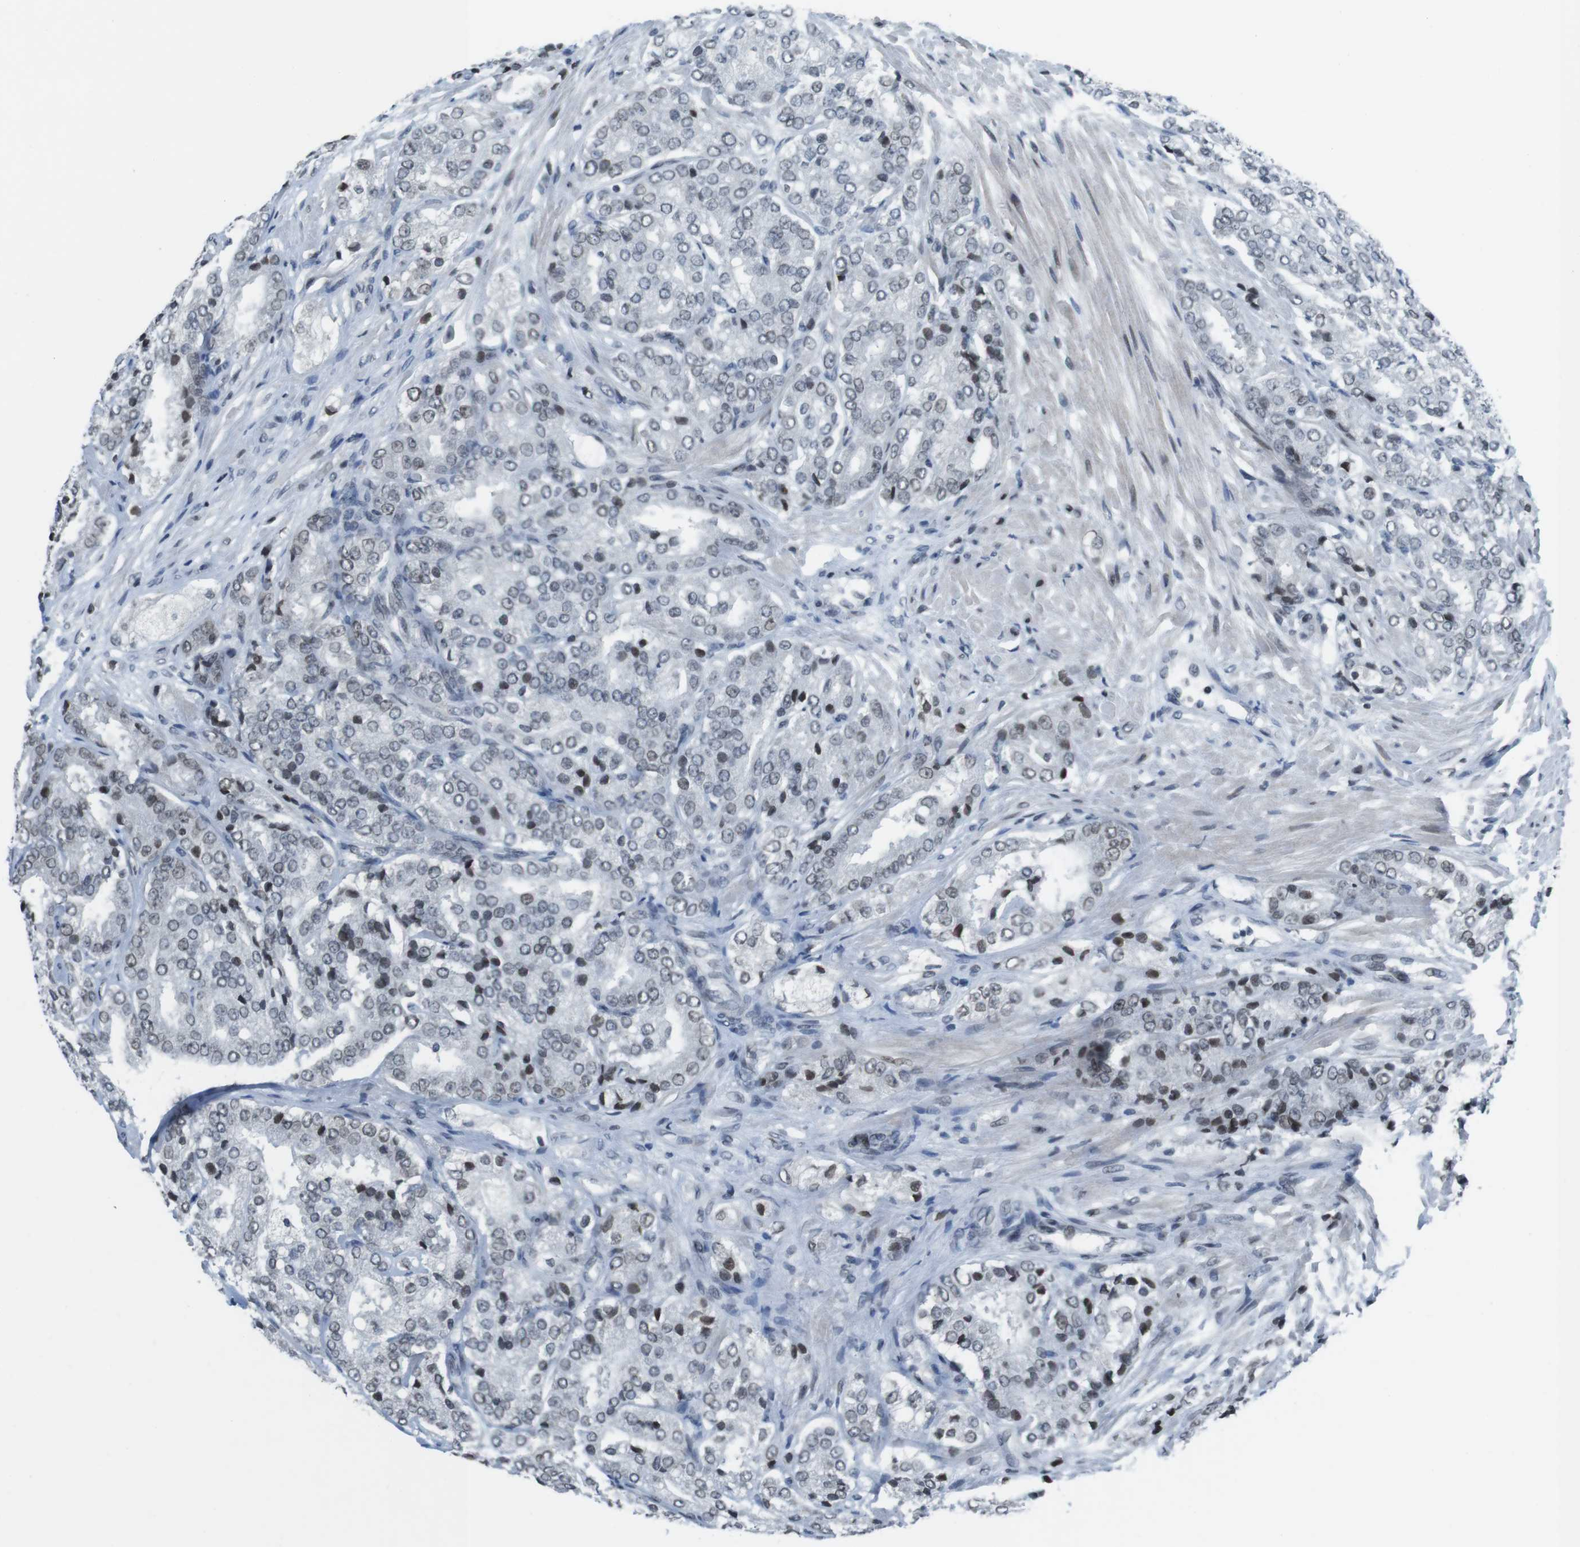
{"staining": {"intensity": "moderate", "quantity": "25%-75%", "location": "cytoplasmic/membranous,nuclear"}, "tissue": "prostate cancer", "cell_type": "Tumor cells", "image_type": "cancer", "snomed": [{"axis": "morphology", "description": "Adenocarcinoma, High grade"}, {"axis": "topography", "description": "Prostate"}], "caption": "Protein analysis of high-grade adenocarcinoma (prostate) tissue exhibits moderate cytoplasmic/membranous and nuclear expression in approximately 25%-75% of tumor cells.", "gene": "MAD1L1", "patient": {"sex": "male", "age": 65}}